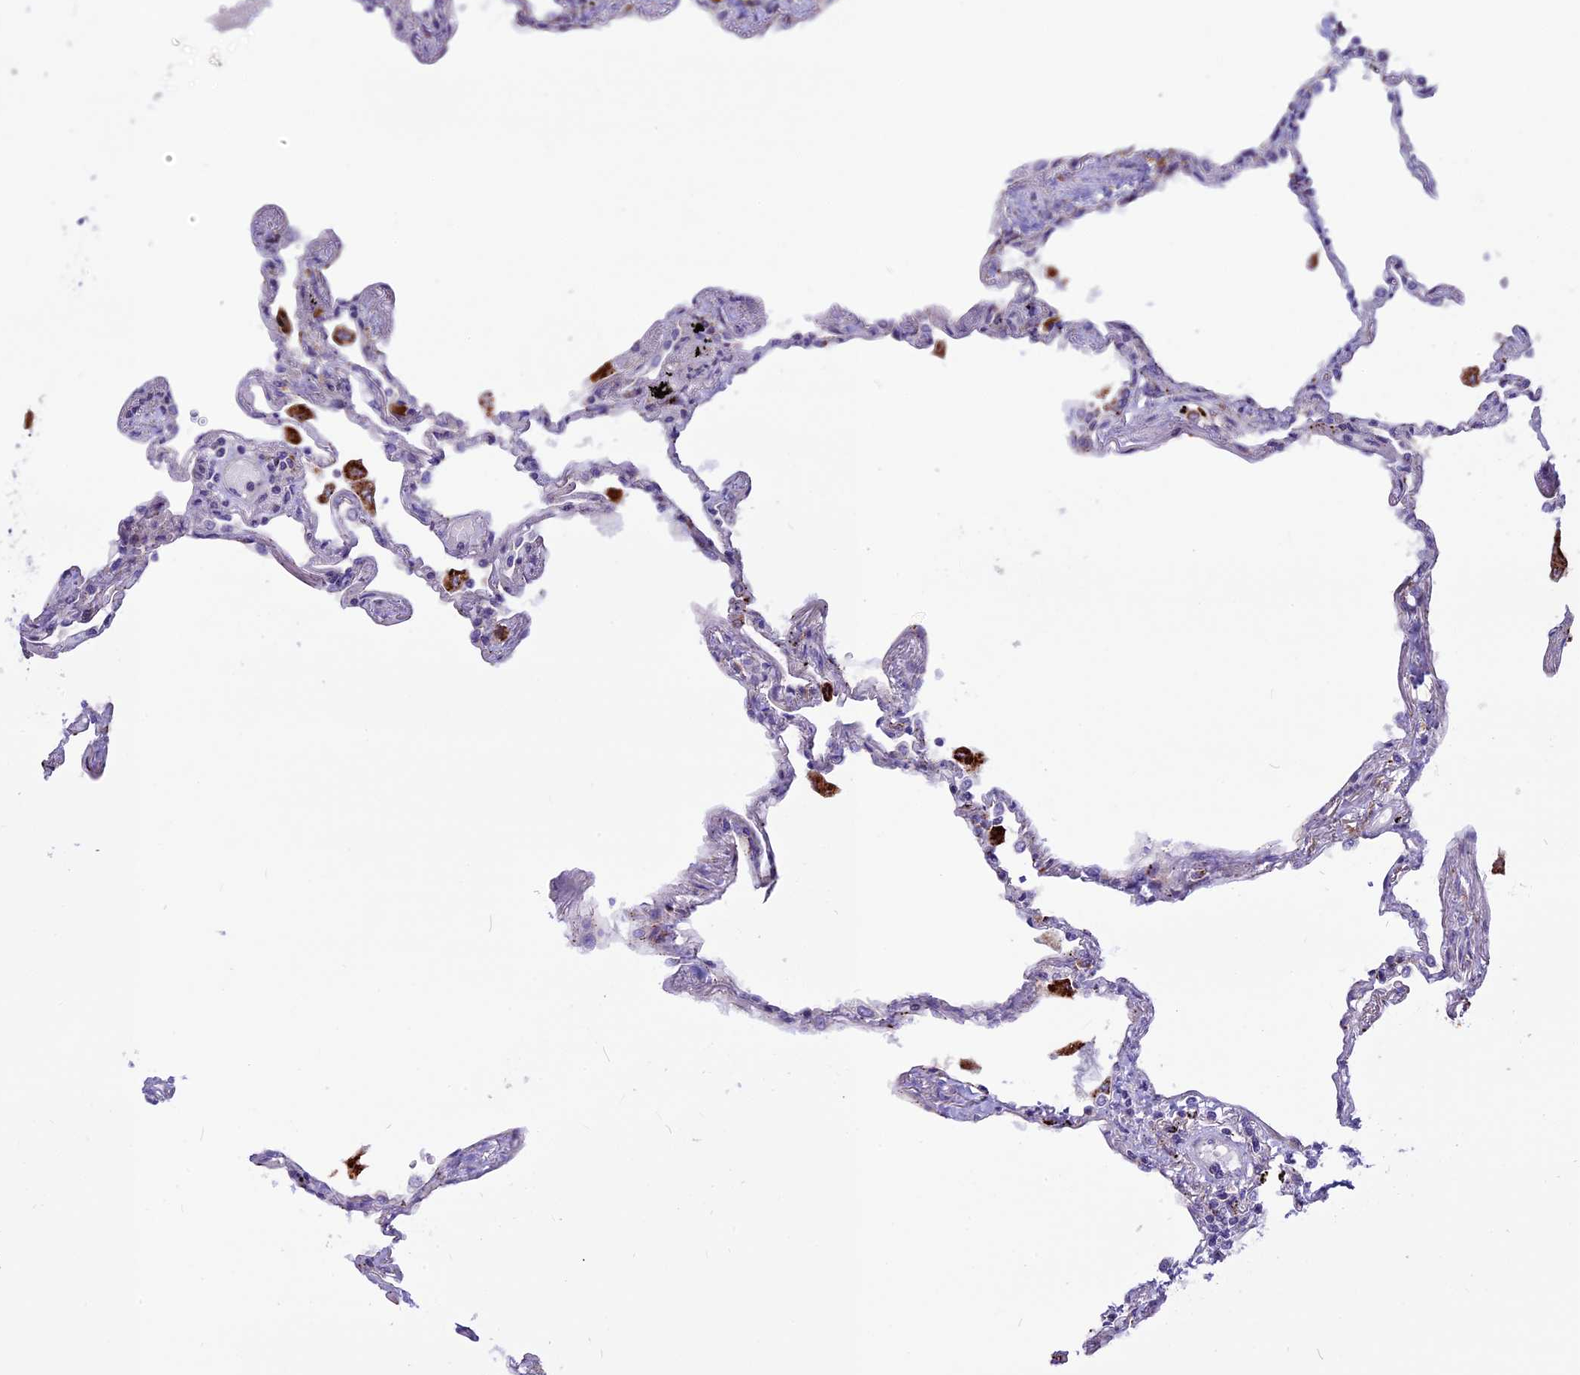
{"staining": {"intensity": "negative", "quantity": "none", "location": "none"}, "tissue": "lung", "cell_type": "Alveolar cells", "image_type": "normal", "snomed": [{"axis": "morphology", "description": "Normal tissue, NOS"}, {"axis": "topography", "description": "Lung"}], "caption": "Immunohistochemical staining of unremarkable lung exhibits no significant positivity in alveolar cells.", "gene": "THRSP", "patient": {"sex": "female", "age": 67}}